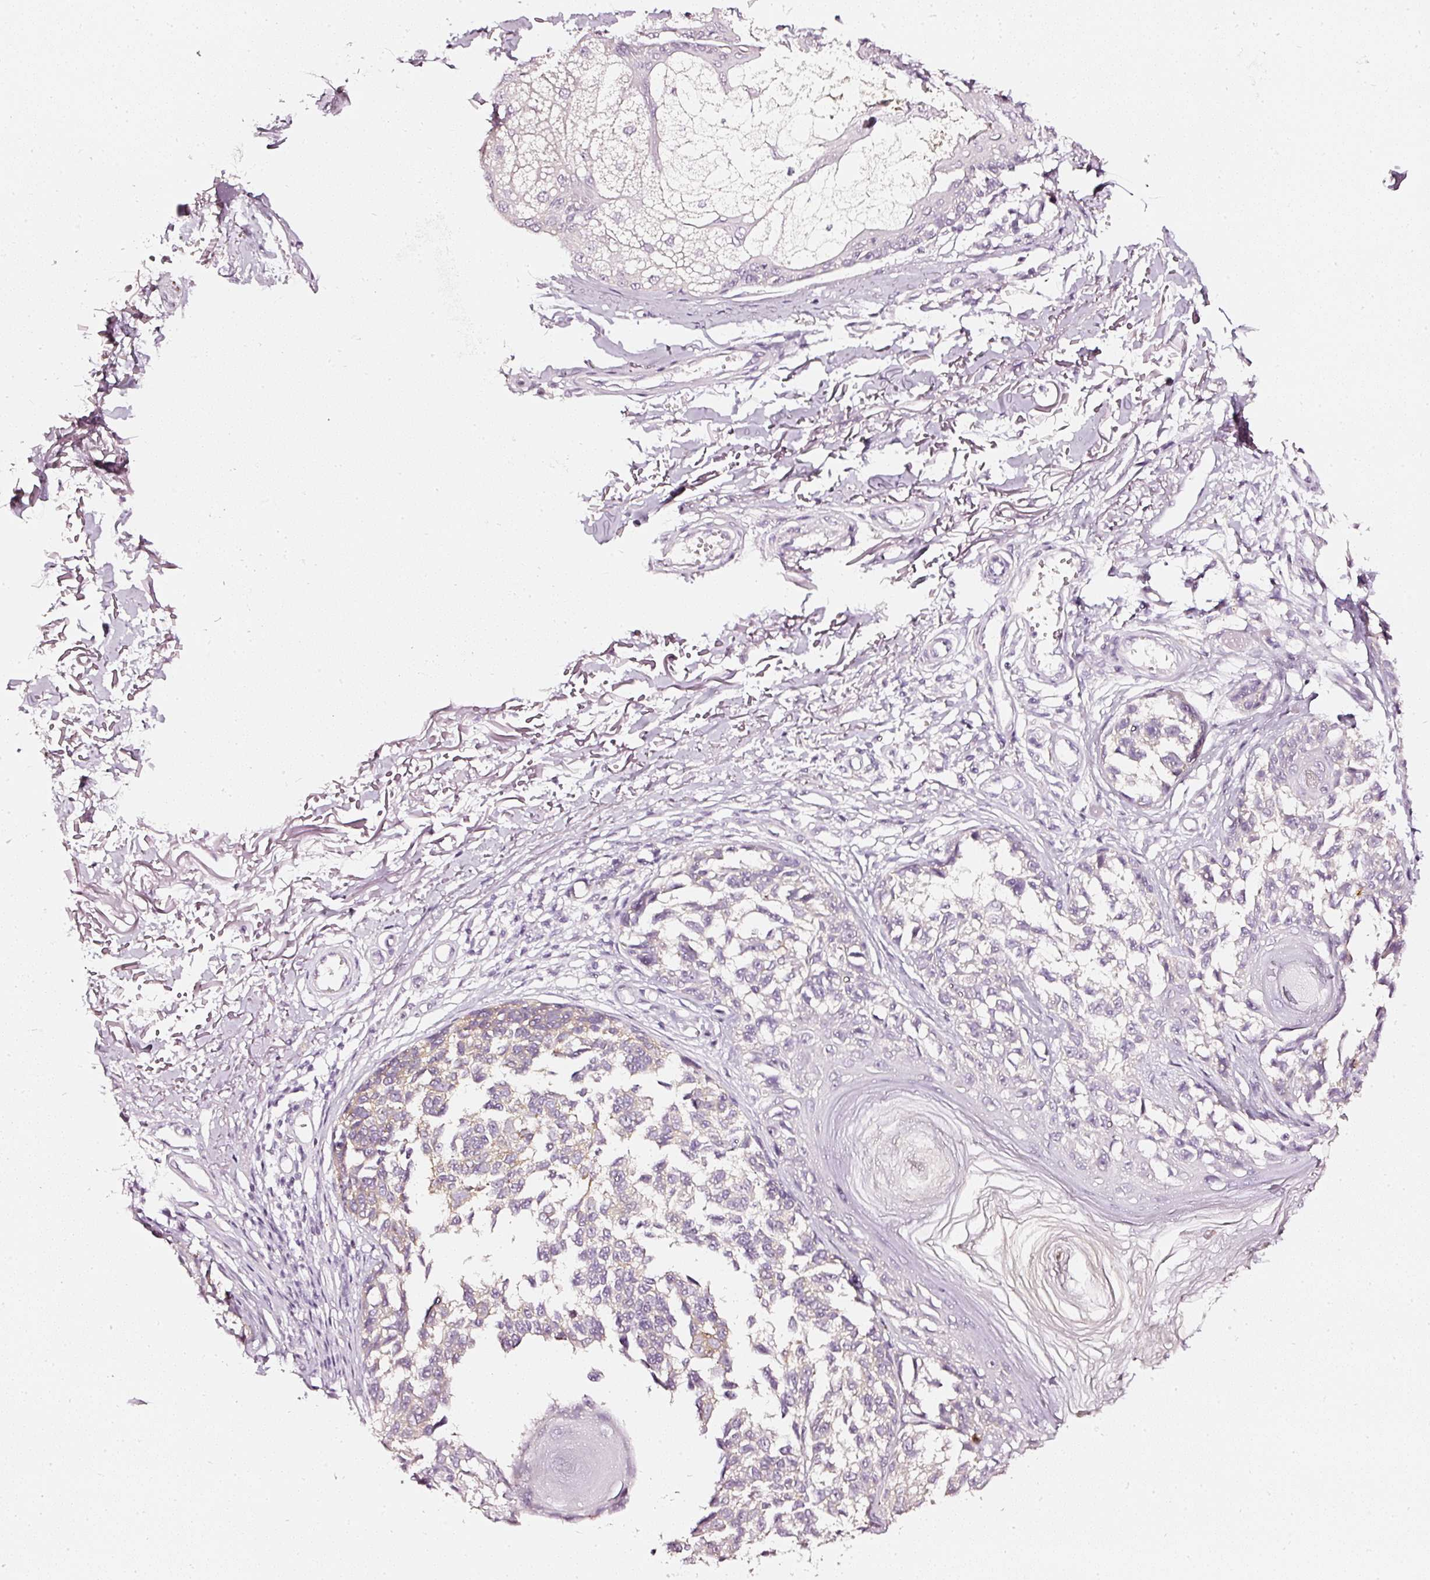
{"staining": {"intensity": "negative", "quantity": "none", "location": "none"}, "tissue": "melanoma", "cell_type": "Tumor cells", "image_type": "cancer", "snomed": [{"axis": "morphology", "description": "Malignant melanoma, NOS"}, {"axis": "topography", "description": "Skin"}], "caption": "Immunohistochemistry photomicrograph of malignant melanoma stained for a protein (brown), which shows no expression in tumor cells.", "gene": "CNP", "patient": {"sex": "male", "age": 73}}